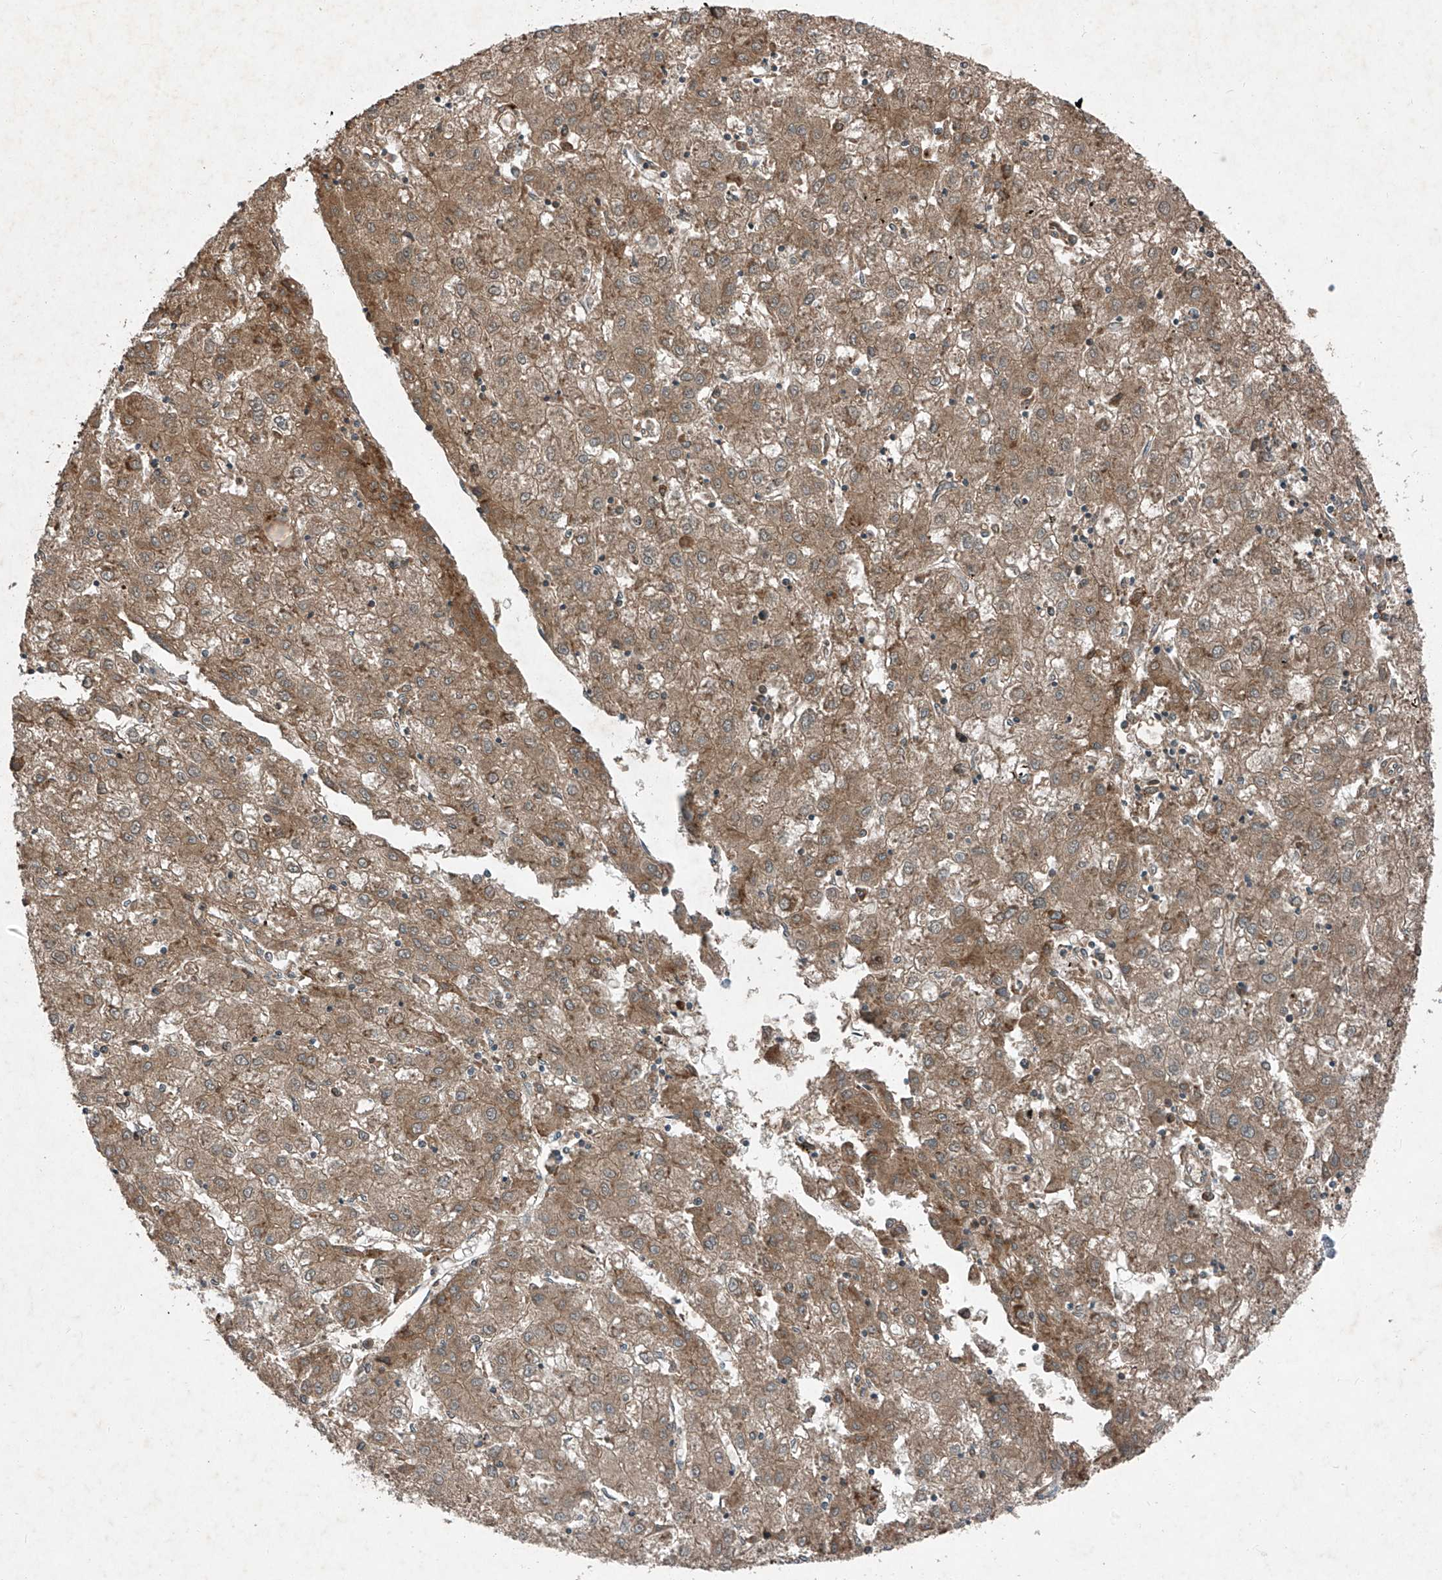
{"staining": {"intensity": "moderate", "quantity": ">75%", "location": "cytoplasmic/membranous"}, "tissue": "liver cancer", "cell_type": "Tumor cells", "image_type": "cancer", "snomed": [{"axis": "morphology", "description": "Carcinoma, Hepatocellular, NOS"}, {"axis": "topography", "description": "Liver"}], "caption": "This is a photomicrograph of IHC staining of liver cancer, which shows moderate staining in the cytoplasmic/membranous of tumor cells.", "gene": "FOXRED2", "patient": {"sex": "male", "age": 72}}